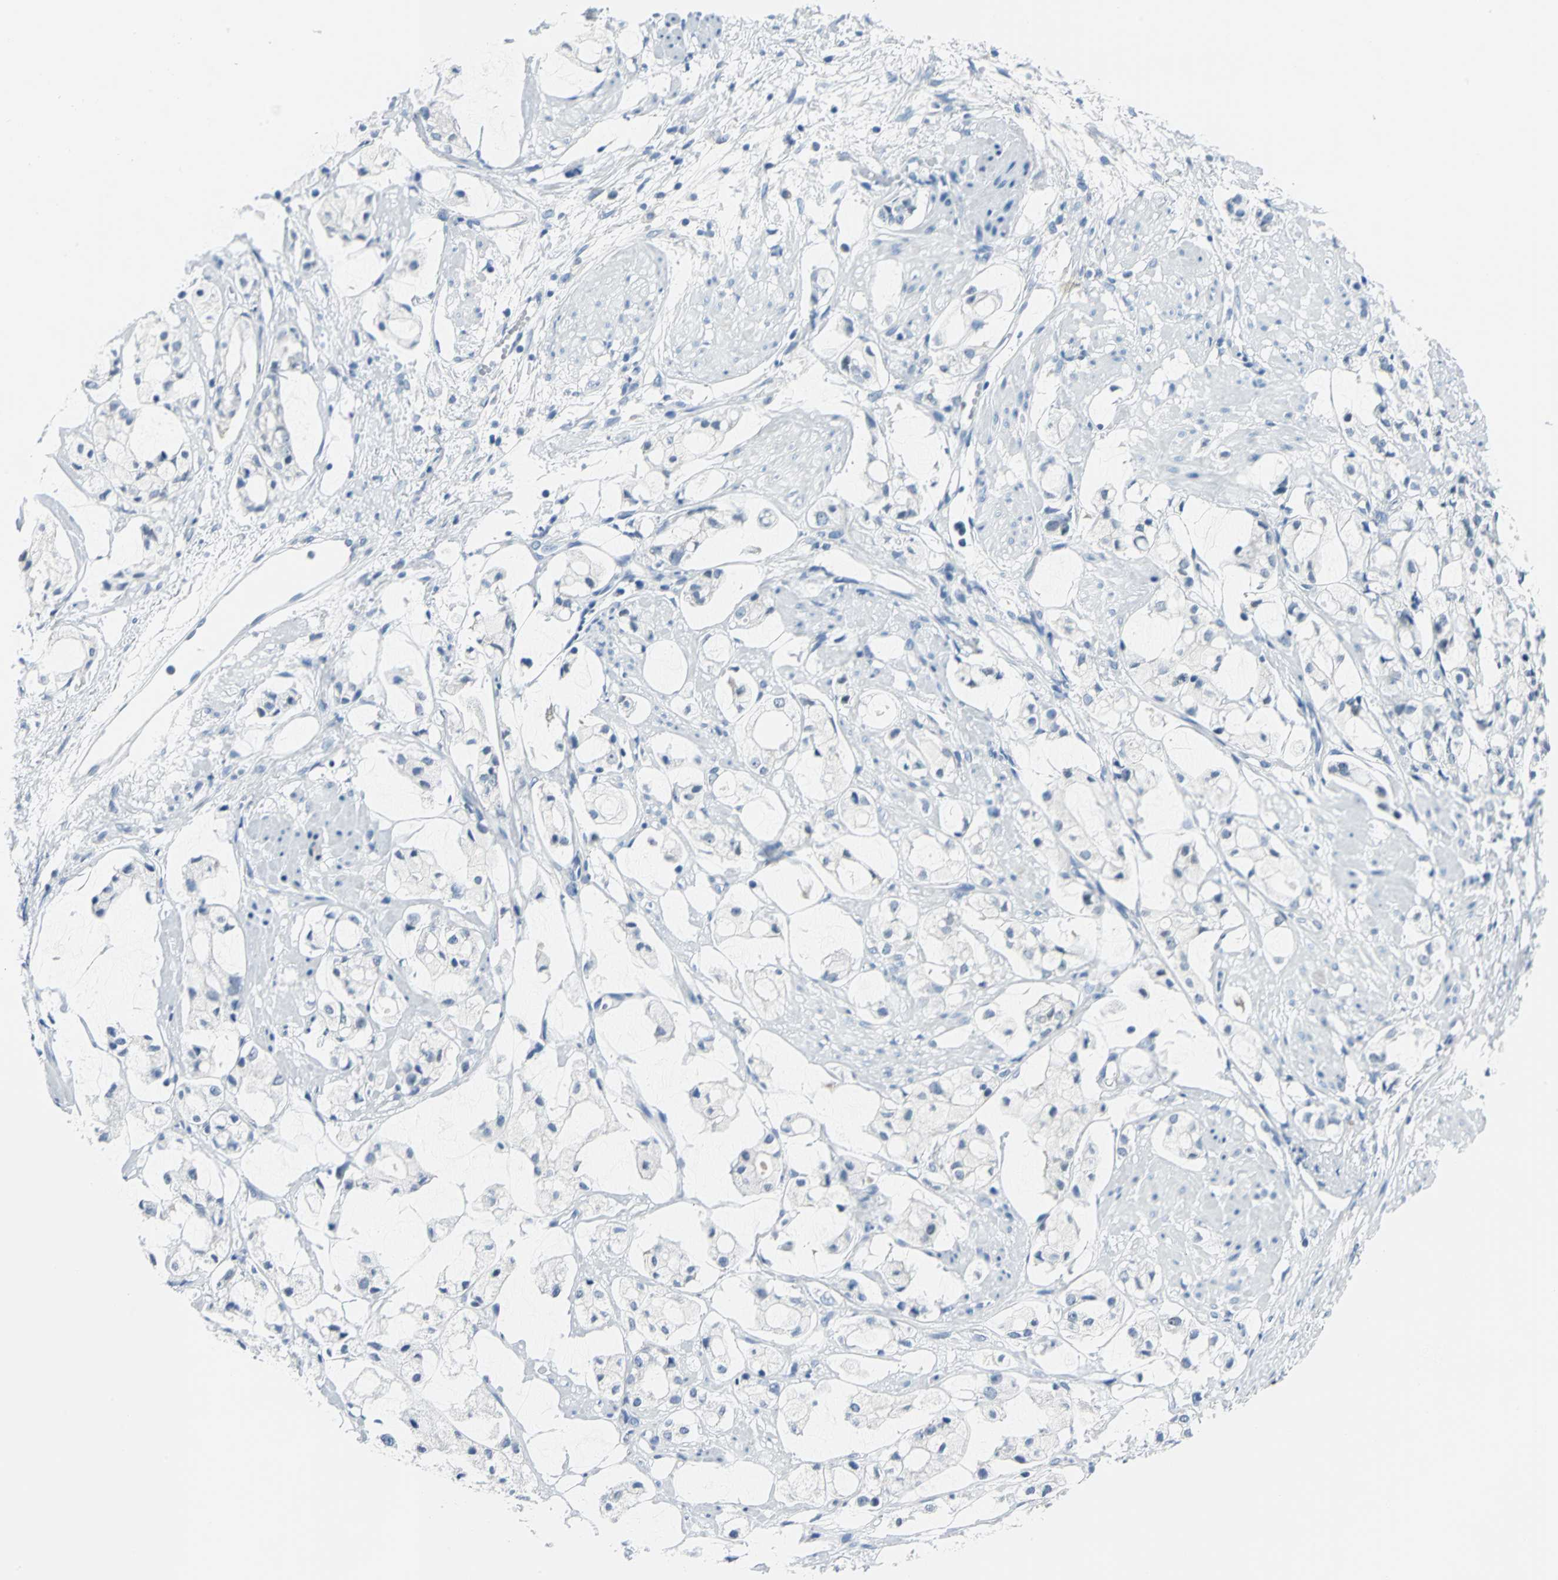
{"staining": {"intensity": "negative", "quantity": "none", "location": "none"}, "tissue": "prostate cancer", "cell_type": "Tumor cells", "image_type": "cancer", "snomed": [{"axis": "morphology", "description": "Adenocarcinoma, High grade"}, {"axis": "topography", "description": "Prostate"}], "caption": "A high-resolution image shows immunohistochemistry (IHC) staining of prostate adenocarcinoma (high-grade), which reveals no significant staining in tumor cells.", "gene": "AKR1A1", "patient": {"sex": "male", "age": 85}}